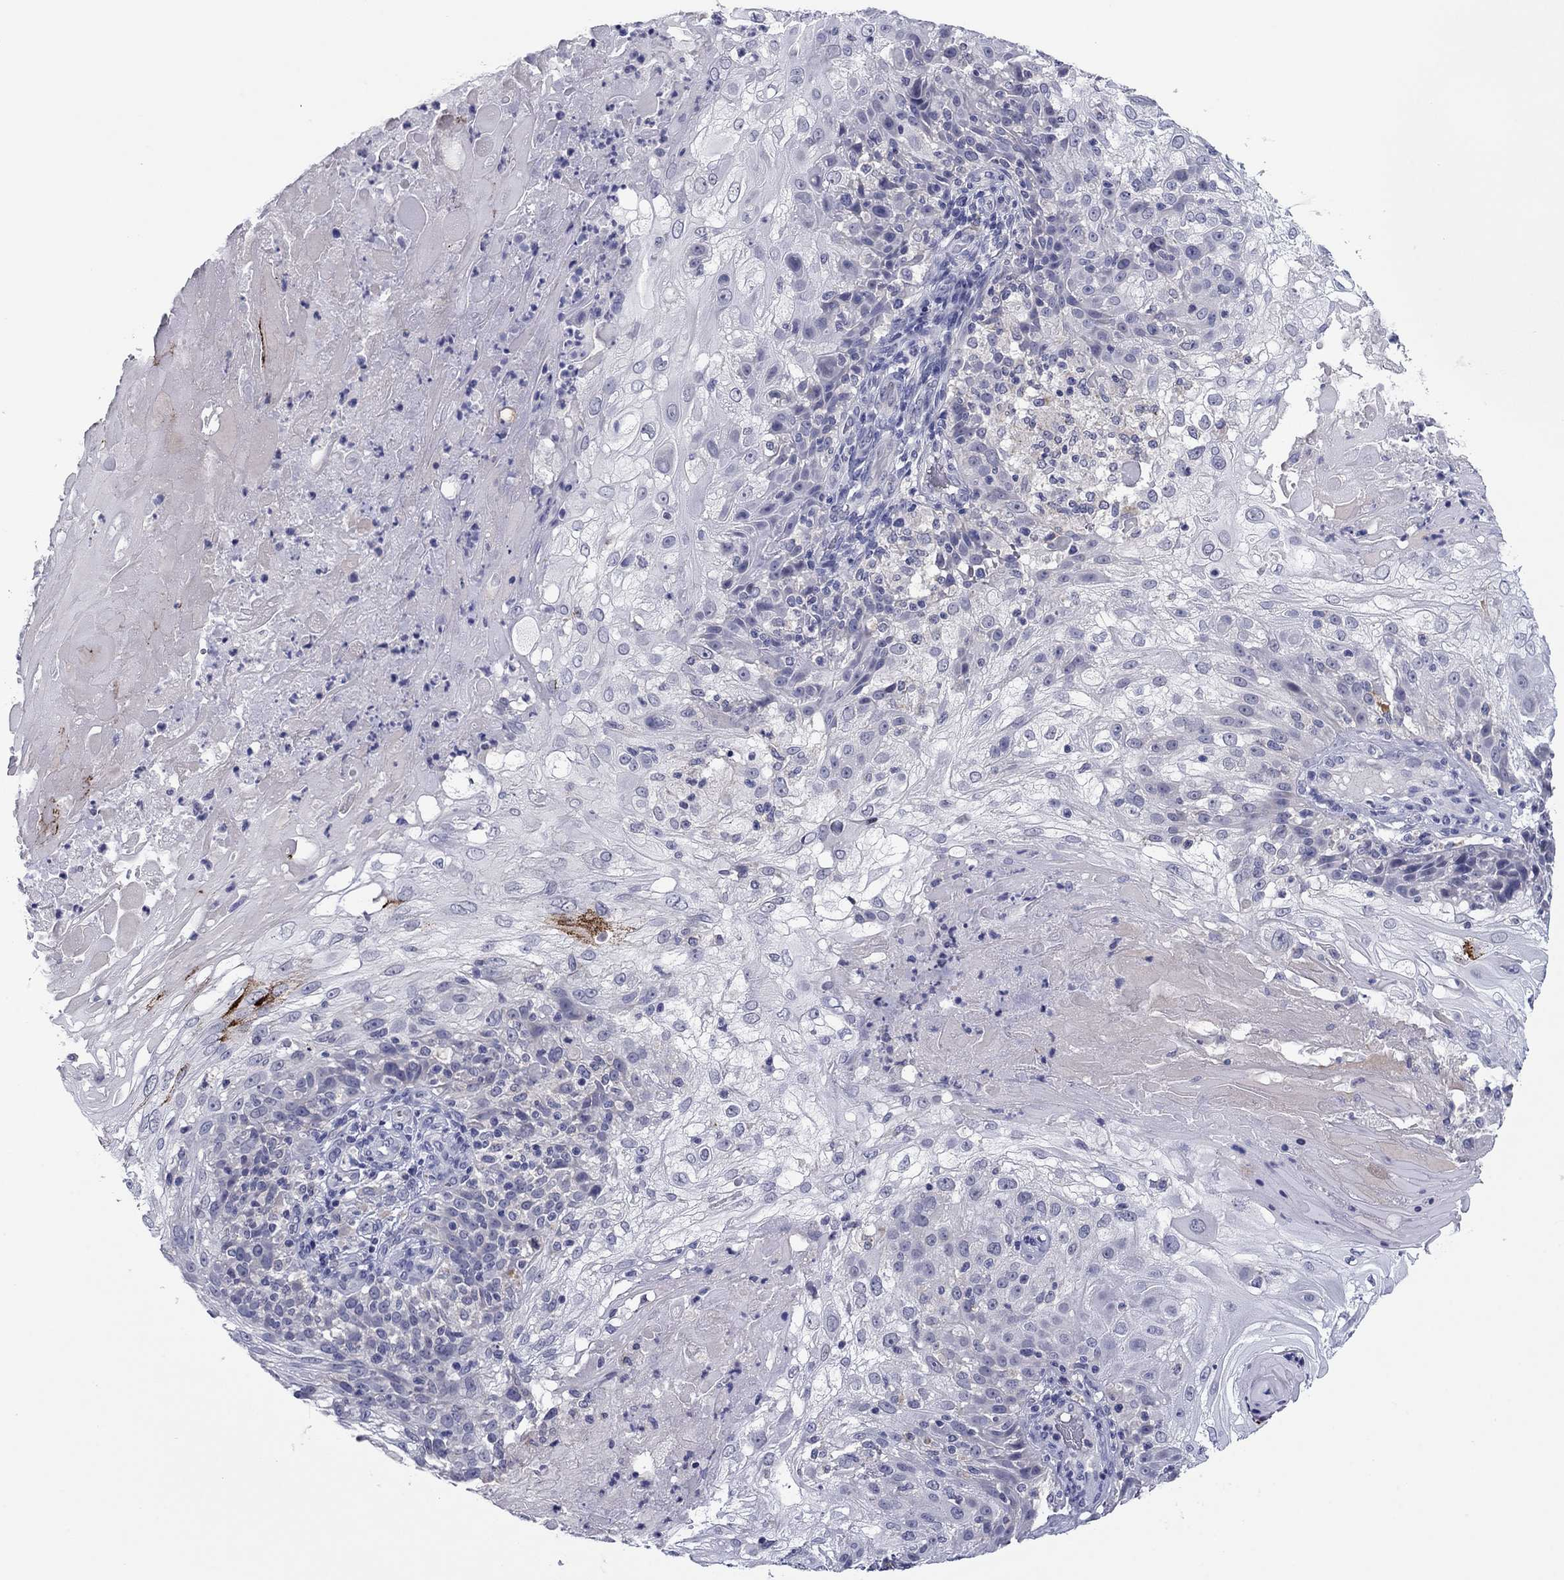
{"staining": {"intensity": "negative", "quantity": "none", "location": "none"}, "tissue": "skin cancer", "cell_type": "Tumor cells", "image_type": "cancer", "snomed": [{"axis": "morphology", "description": "Normal tissue, NOS"}, {"axis": "morphology", "description": "Squamous cell carcinoma, NOS"}, {"axis": "topography", "description": "Skin"}], "caption": "This is an immunohistochemistry image of skin squamous cell carcinoma. There is no positivity in tumor cells.", "gene": "TCFL5", "patient": {"sex": "female", "age": 83}}